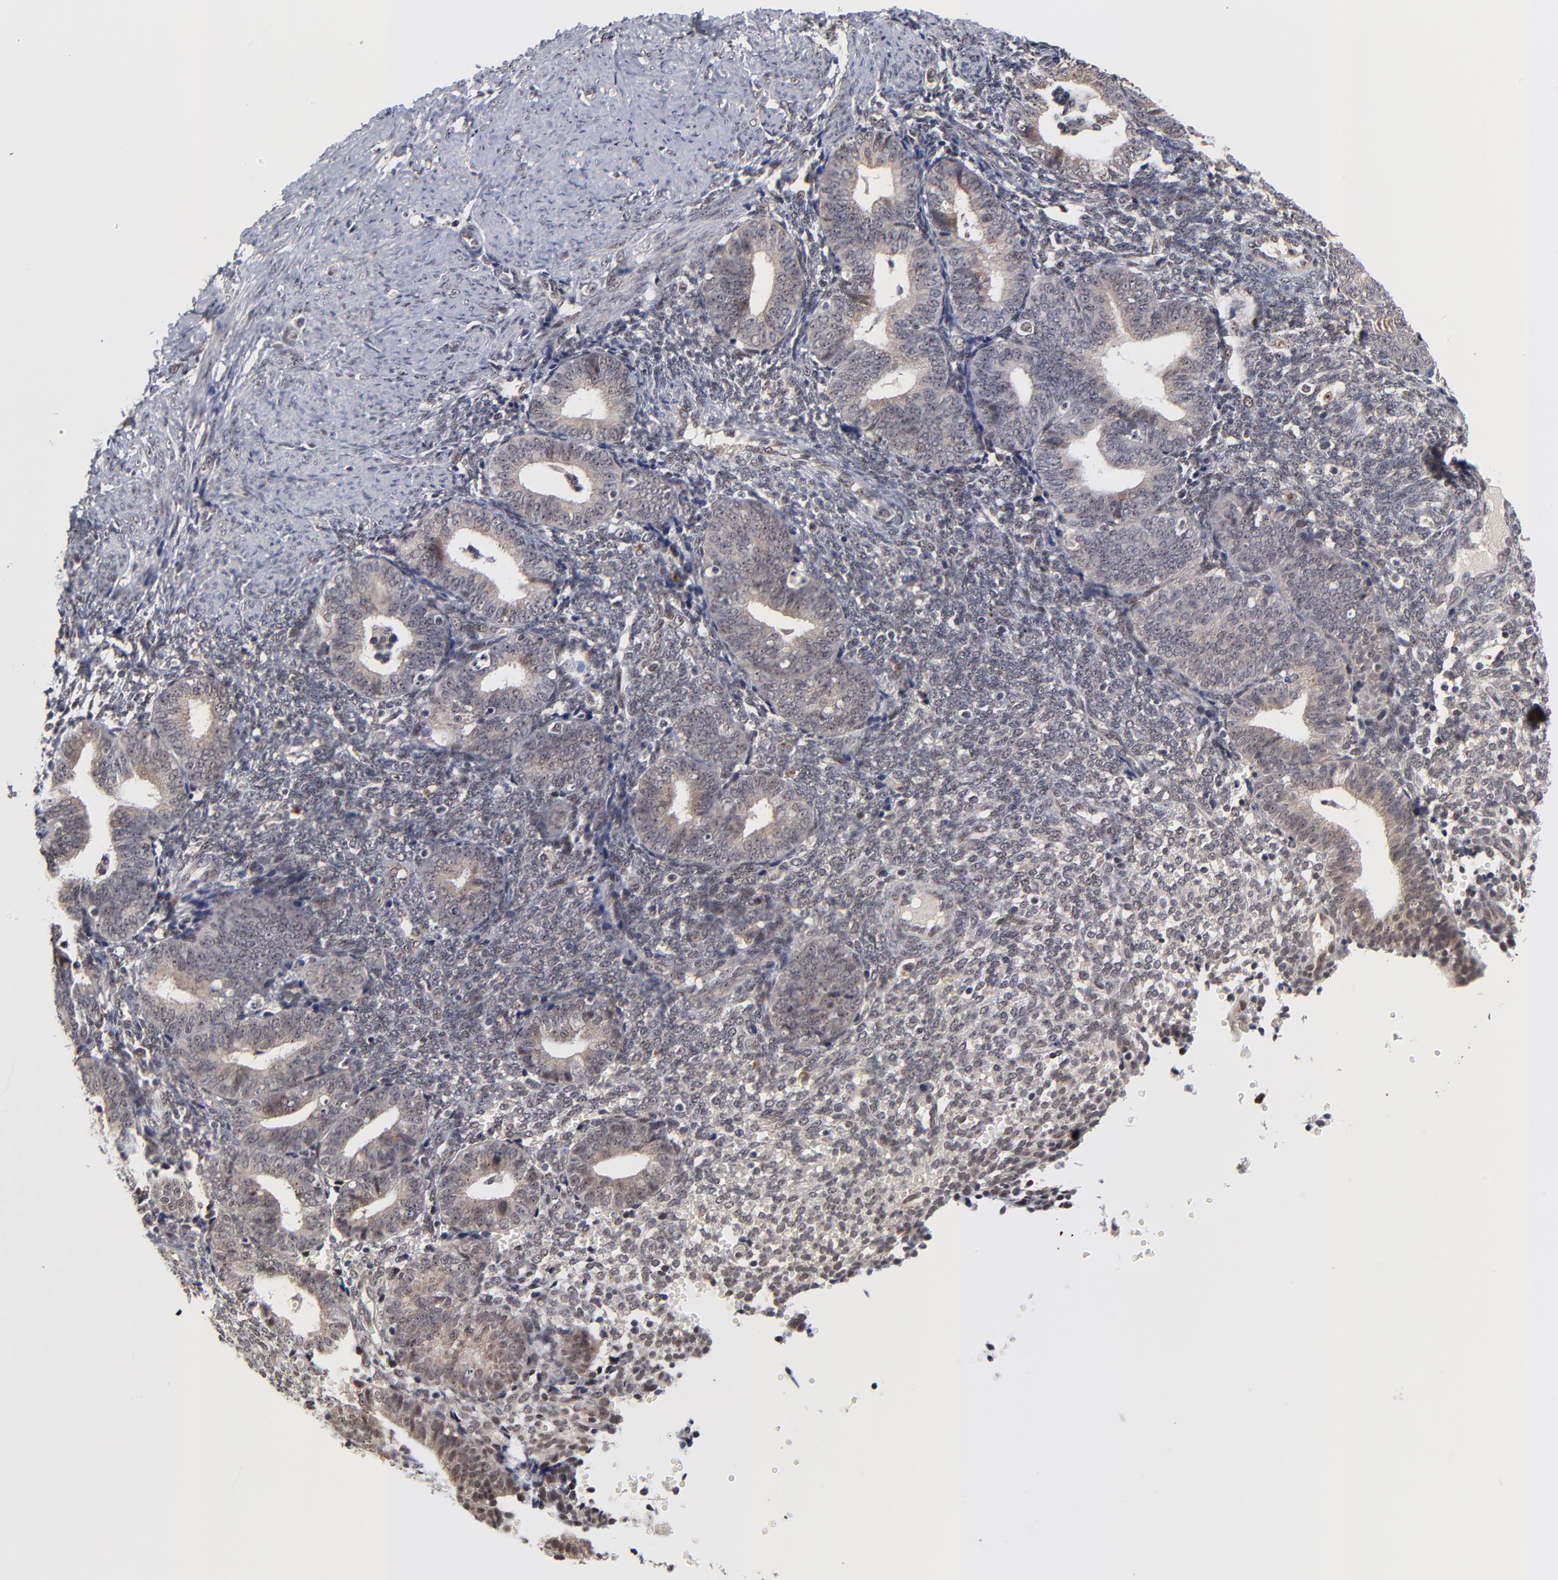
{"staining": {"intensity": "weak", "quantity": "<25%", "location": "nuclear"}, "tissue": "endometrium", "cell_type": "Cells in endometrial stroma", "image_type": "normal", "snomed": [{"axis": "morphology", "description": "Normal tissue, NOS"}, {"axis": "topography", "description": "Endometrium"}], "caption": "This is an immunohistochemistry micrograph of benign human endometrium. There is no expression in cells in endometrial stroma.", "gene": "ZNF419", "patient": {"sex": "female", "age": 61}}